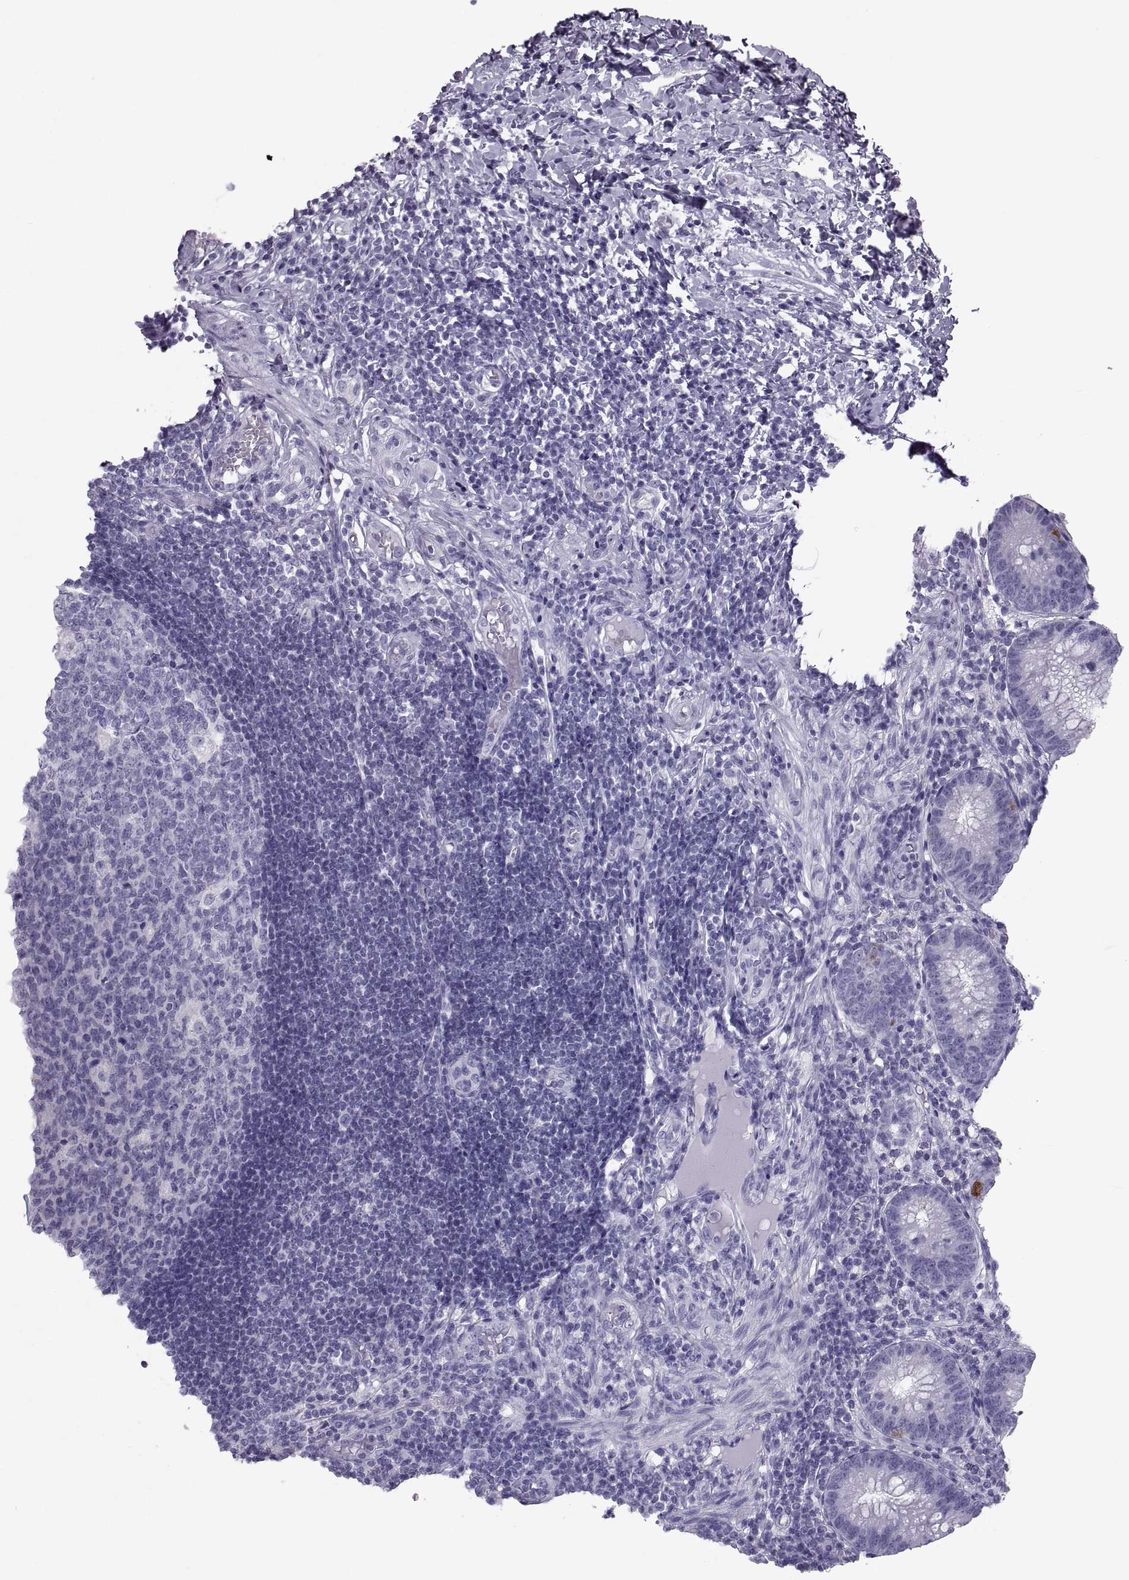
{"staining": {"intensity": "strong", "quantity": "<25%", "location": "cytoplasmic/membranous"}, "tissue": "appendix", "cell_type": "Glandular cells", "image_type": "normal", "snomed": [{"axis": "morphology", "description": "Normal tissue, NOS"}, {"axis": "morphology", "description": "Inflammation, NOS"}, {"axis": "topography", "description": "Appendix"}], "caption": "A histopathology image of appendix stained for a protein demonstrates strong cytoplasmic/membranous brown staining in glandular cells. (IHC, brightfield microscopy, high magnification).", "gene": "PCSK1N", "patient": {"sex": "male", "age": 16}}